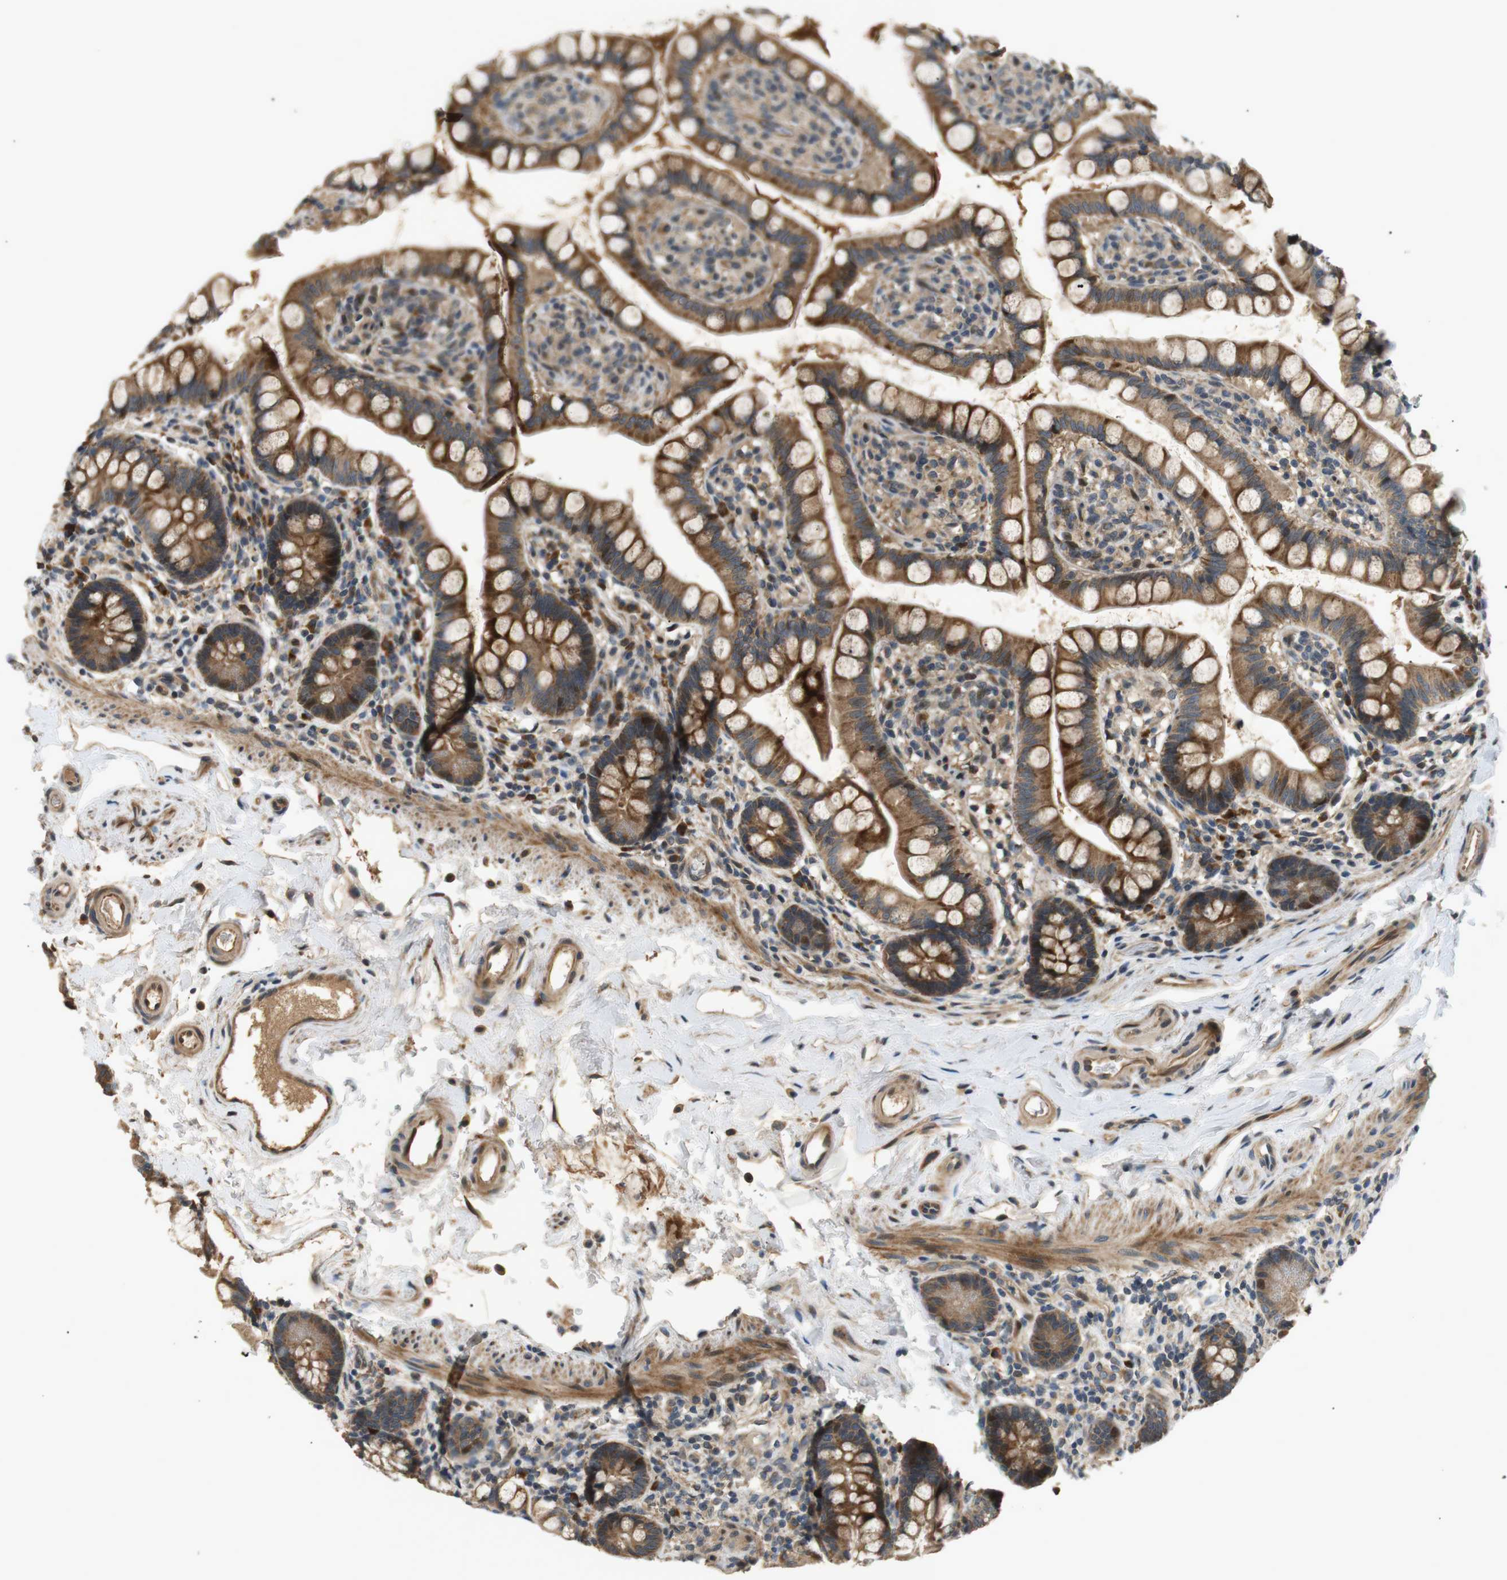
{"staining": {"intensity": "moderate", "quantity": ">75%", "location": "cytoplasmic/membranous"}, "tissue": "small intestine", "cell_type": "Glandular cells", "image_type": "normal", "snomed": [{"axis": "morphology", "description": "Normal tissue, NOS"}, {"axis": "topography", "description": "Small intestine"}], "caption": "Glandular cells reveal moderate cytoplasmic/membranous positivity in approximately >75% of cells in benign small intestine.", "gene": "HSPA13", "patient": {"sex": "female", "age": 84}}